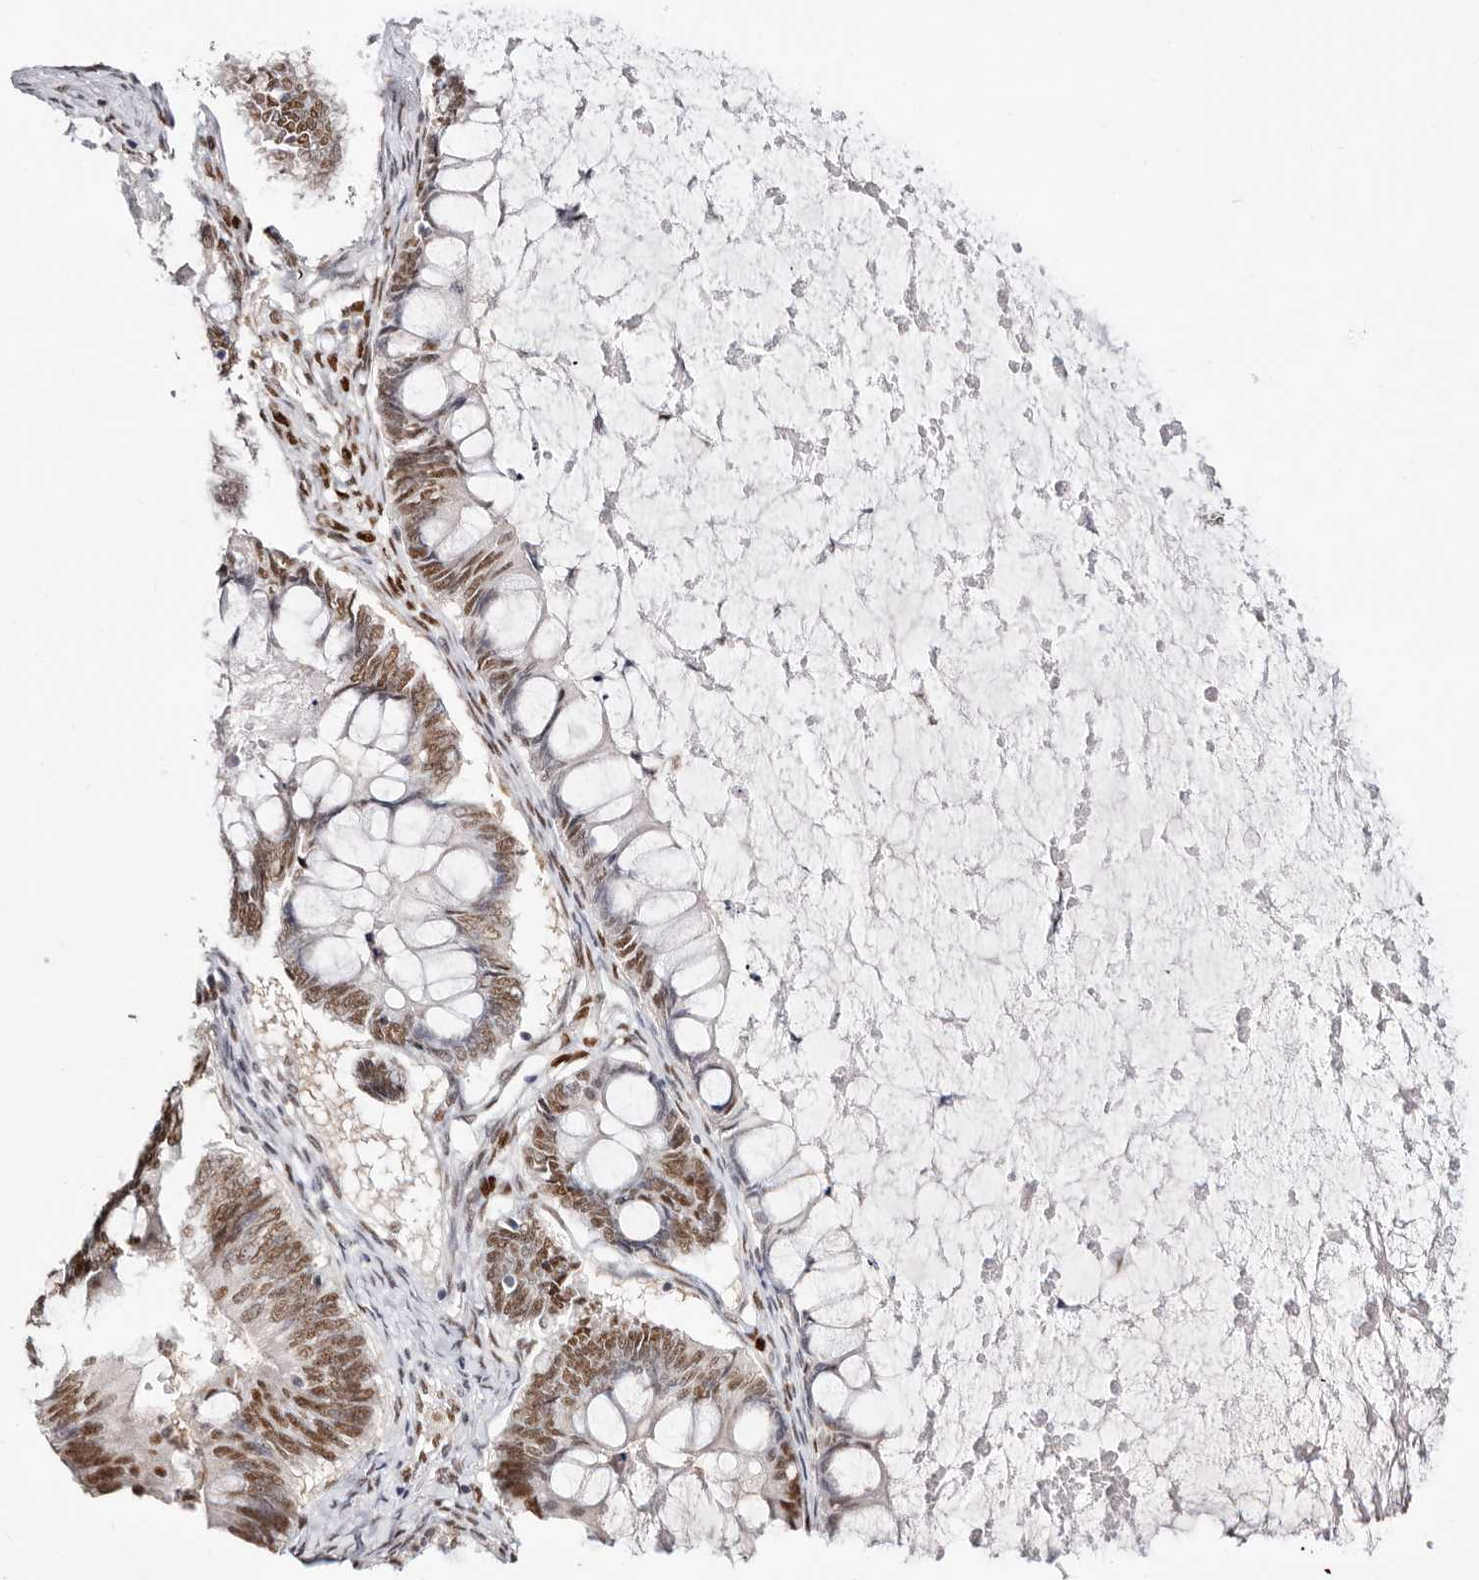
{"staining": {"intensity": "moderate", "quantity": ">75%", "location": "nuclear"}, "tissue": "ovarian cancer", "cell_type": "Tumor cells", "image_type": "cancer", "snomed": [{"axis": "morphology", "description": "Cystadenocarcinoma, mucinous, NOS"}, {"axis": "topography", "description": "Ovary"}], "caption": "Mucinous cystadenocarcinoma (ovarian) tissue reveals moderate nuclear staining in approximately >75% of tumor cells", "gene": "TKT", "patient": {"sex": "female", "age": 61}}